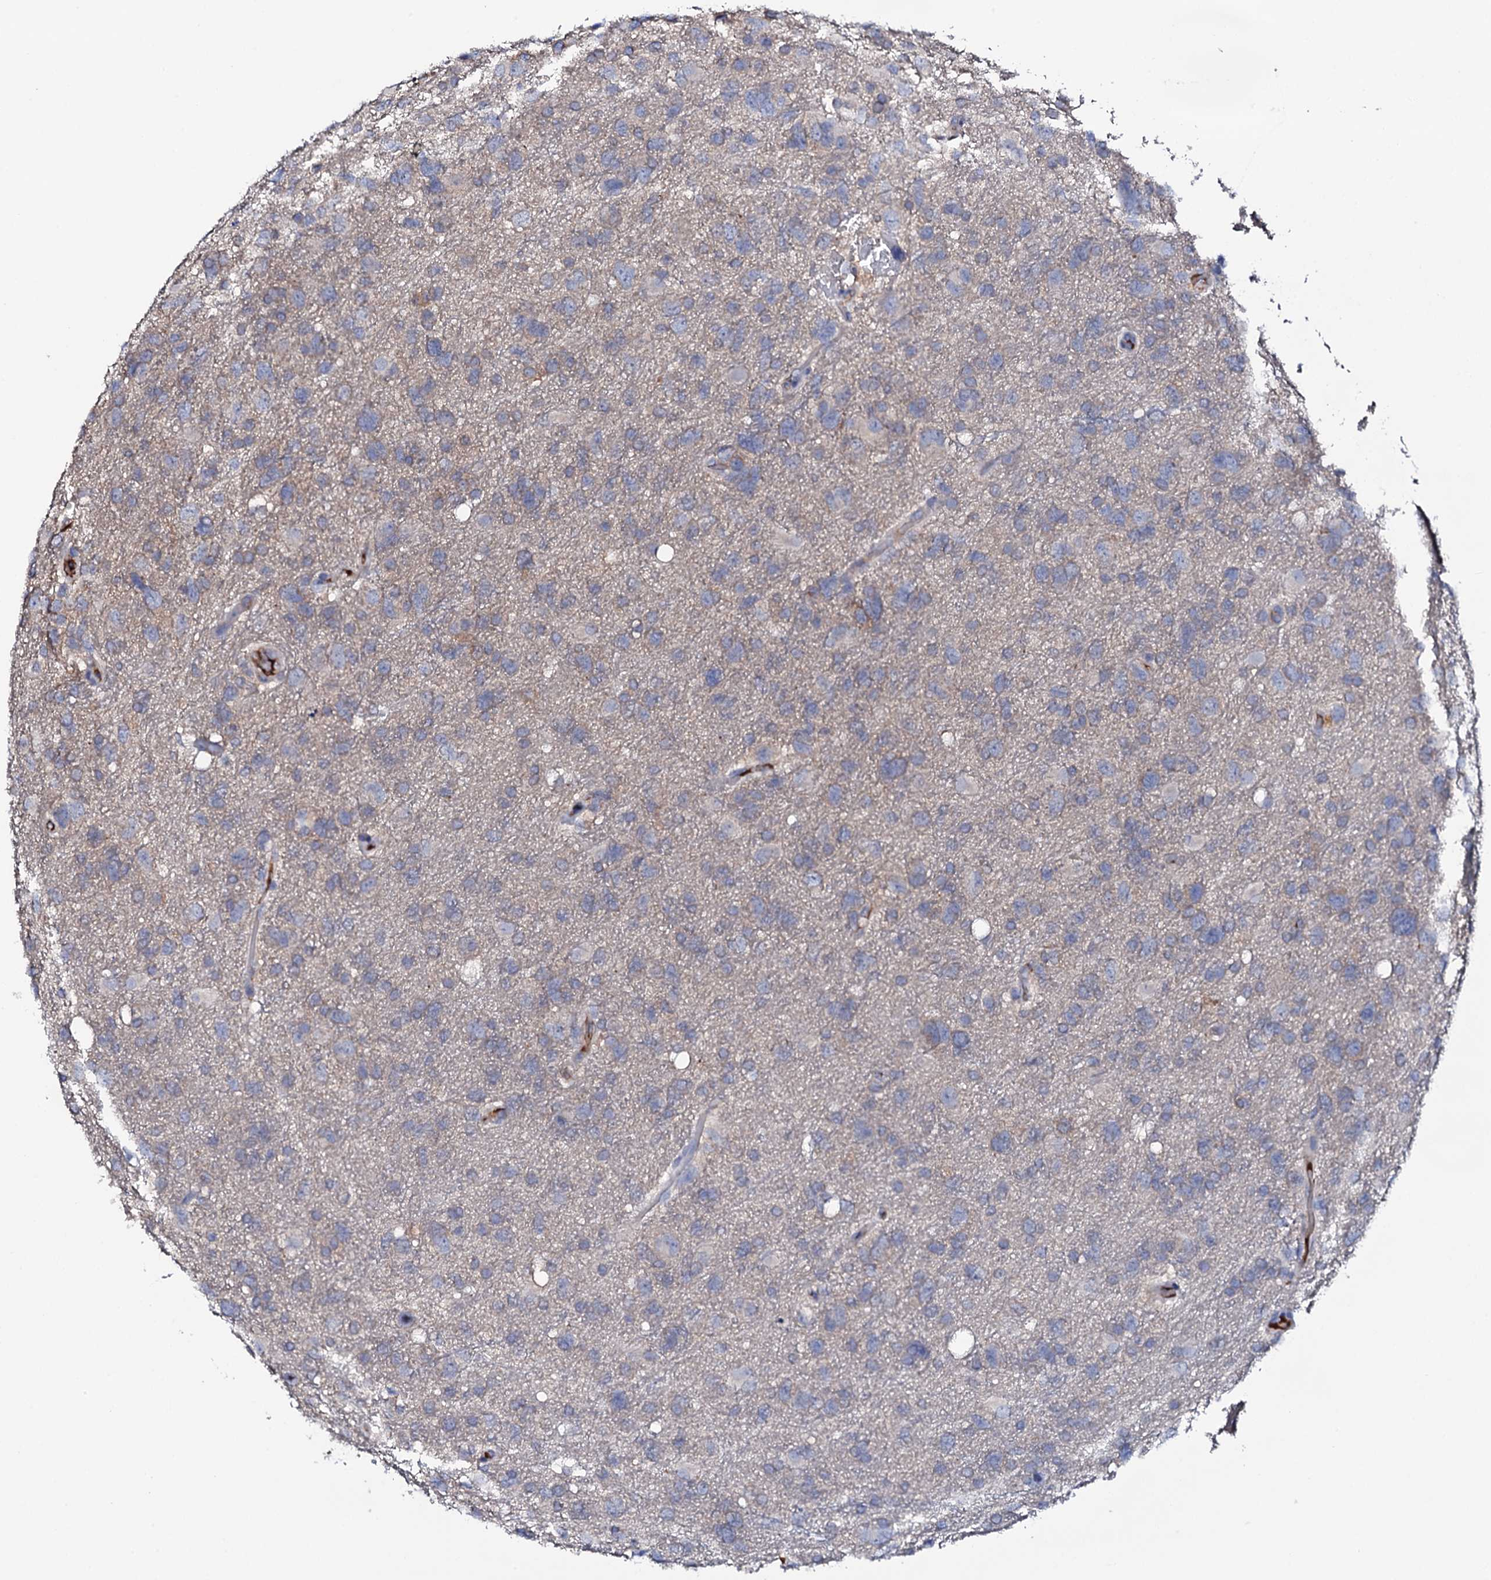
{"staining": {"intensity": "negative", "quantity": "none", "location": "none"}, "tissue": "glioma", "cell_type": "Tumor cells", "image_type": "cancer", "snomed": [{"axis": "morphology", "description": "Glioma, malignant, High grade"}, {"axis": "topography", "description": "Brain"}], "caption": "Histopathology image shows no protein positivity in tumor cells of glioma tissue.", "gene": "TCAF2", "patient": {"sex": "male", "age": 61}}